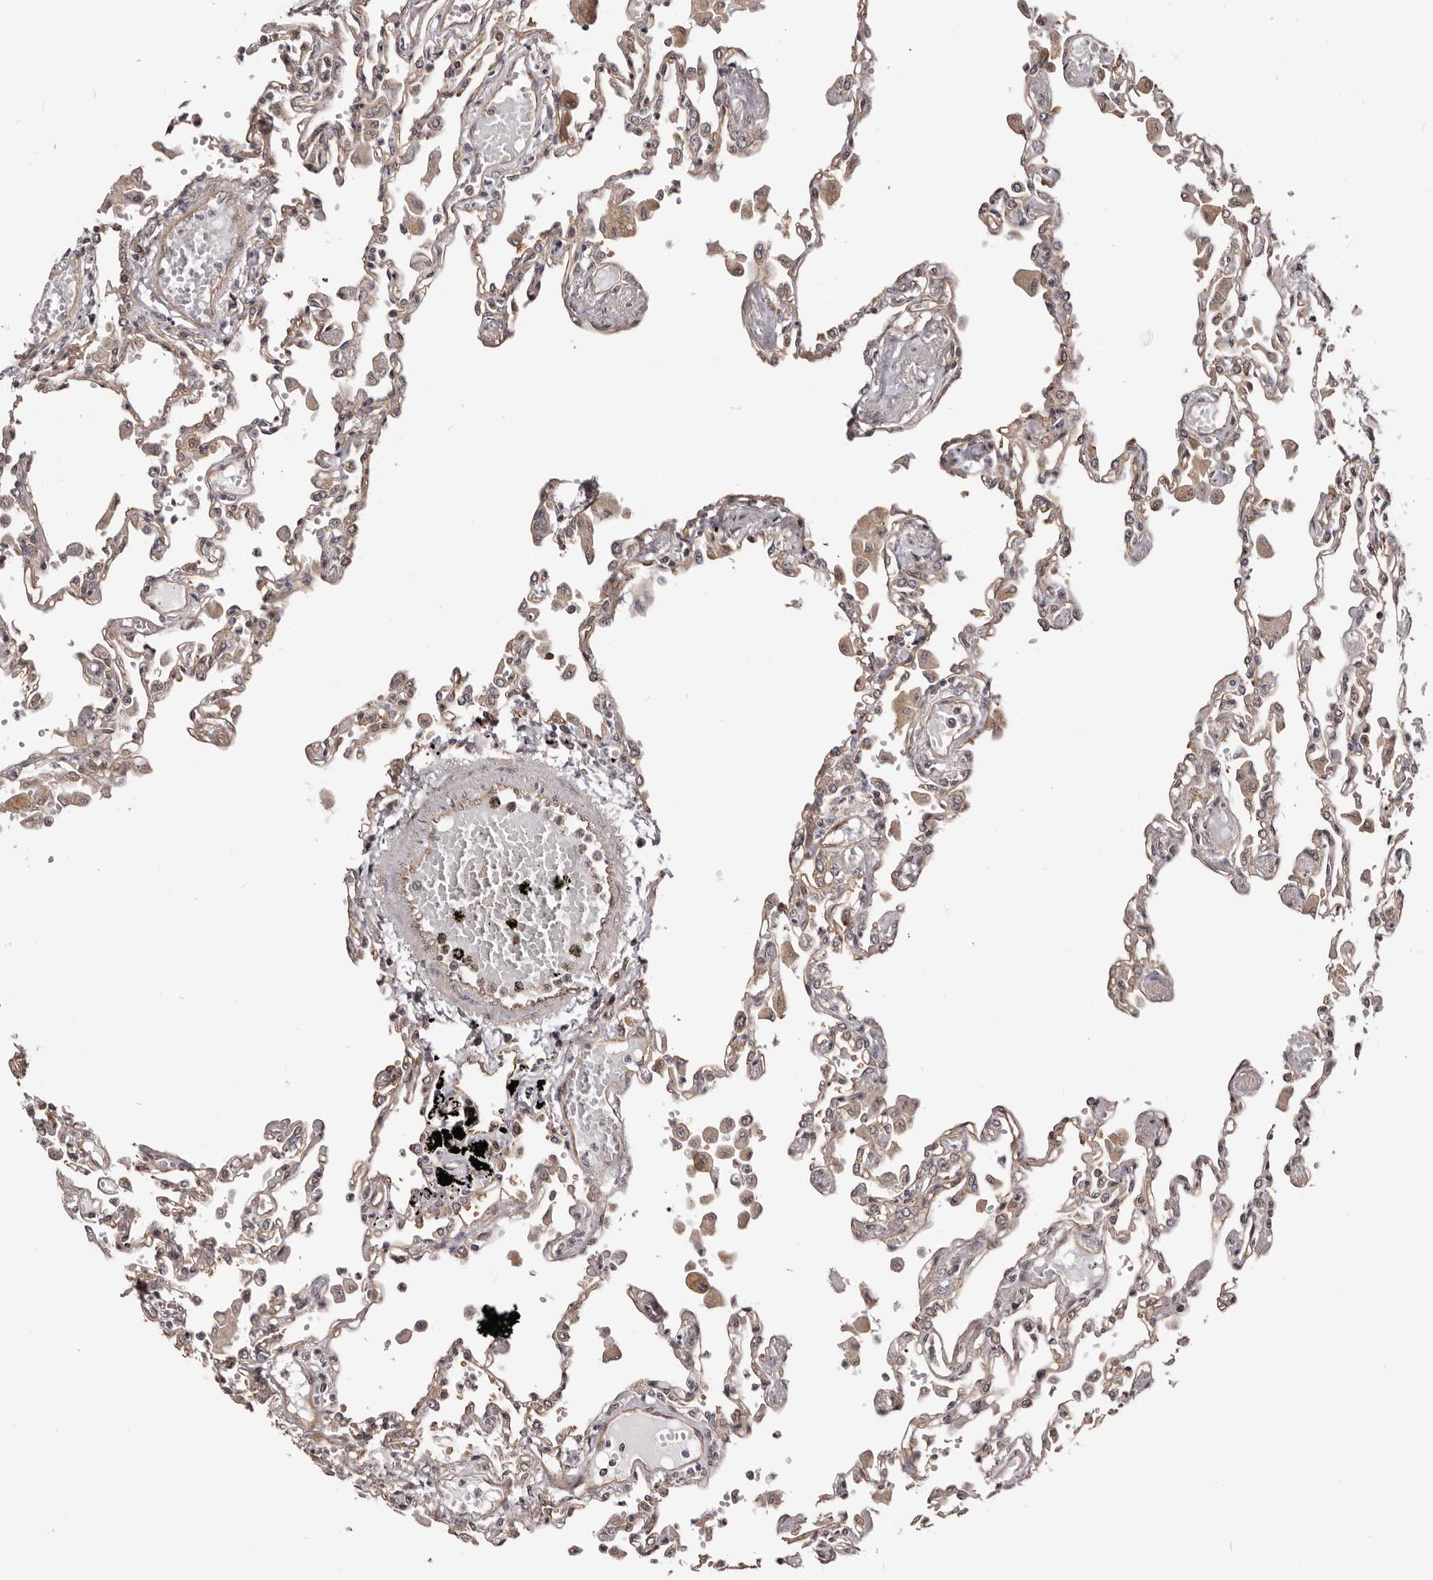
{"staining": {"intensity": "weak", "quantity": "25%-75%", "location": "cytoplasmic/membranous"}, "tissue": "lung", "cell_type": "Alveolar cells", "image_type": "normal", "snomed": [{"axis": "morphology", "description": "Normal tissue, NOS"}, {"axis": "topography", "description": "Bronchus"}, {"axis": "topography", "description": "Lung"}], "caption": "The micrograph exhibits immunohistochemical staining of normal lung. There is weak cytoplasmic/membranous staining is appreciated in about 25%-75% of alveolar cells. Immunohistochemistry stains the protein in brown and the nuclei are stained blue.", "gene": "NOL12", "patient": {"sex": "female", "age": 49}}